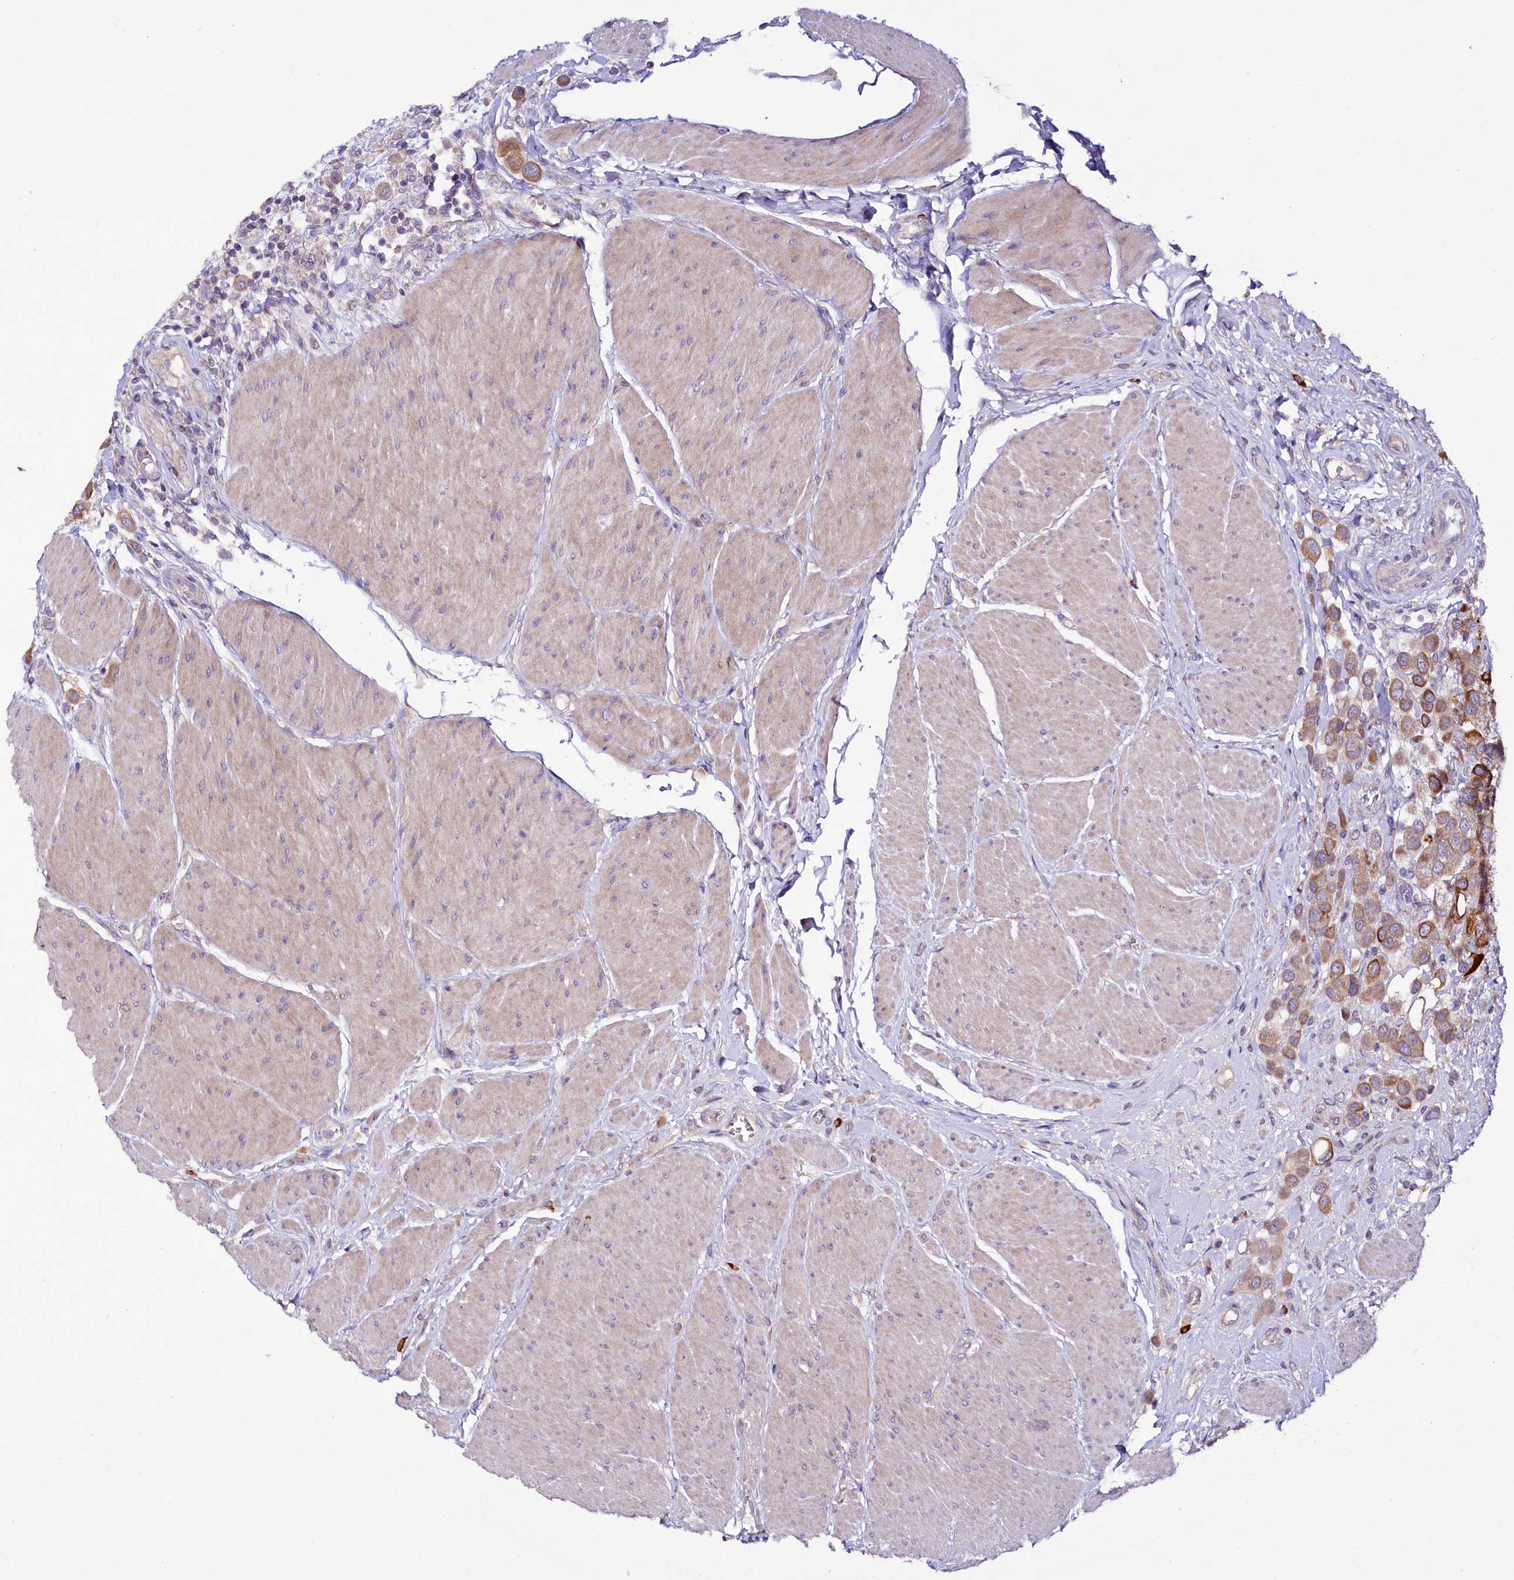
{"staining": {"intensity": "moderate", "quantity": ">75%", "location": "cytoplasmic/membranous"}, "tissue": "urothelial cancer", "cell_type": "Tumor cells", "image_type": "cancer", "snomed": [{"axis": "morphology", "description": "Urothelial carcinoma, High grade"}, {"axis": "topography", "description": "Urinary bladder"}], "caption": "High-grade urothelial carcinoma stained for a protein (brown) shows moderate cytoplasmic/membranous positive expression in about >75% of tumor cells.", "gene": "ZNF45", "patient": {"sex": "male", "age": 50}}